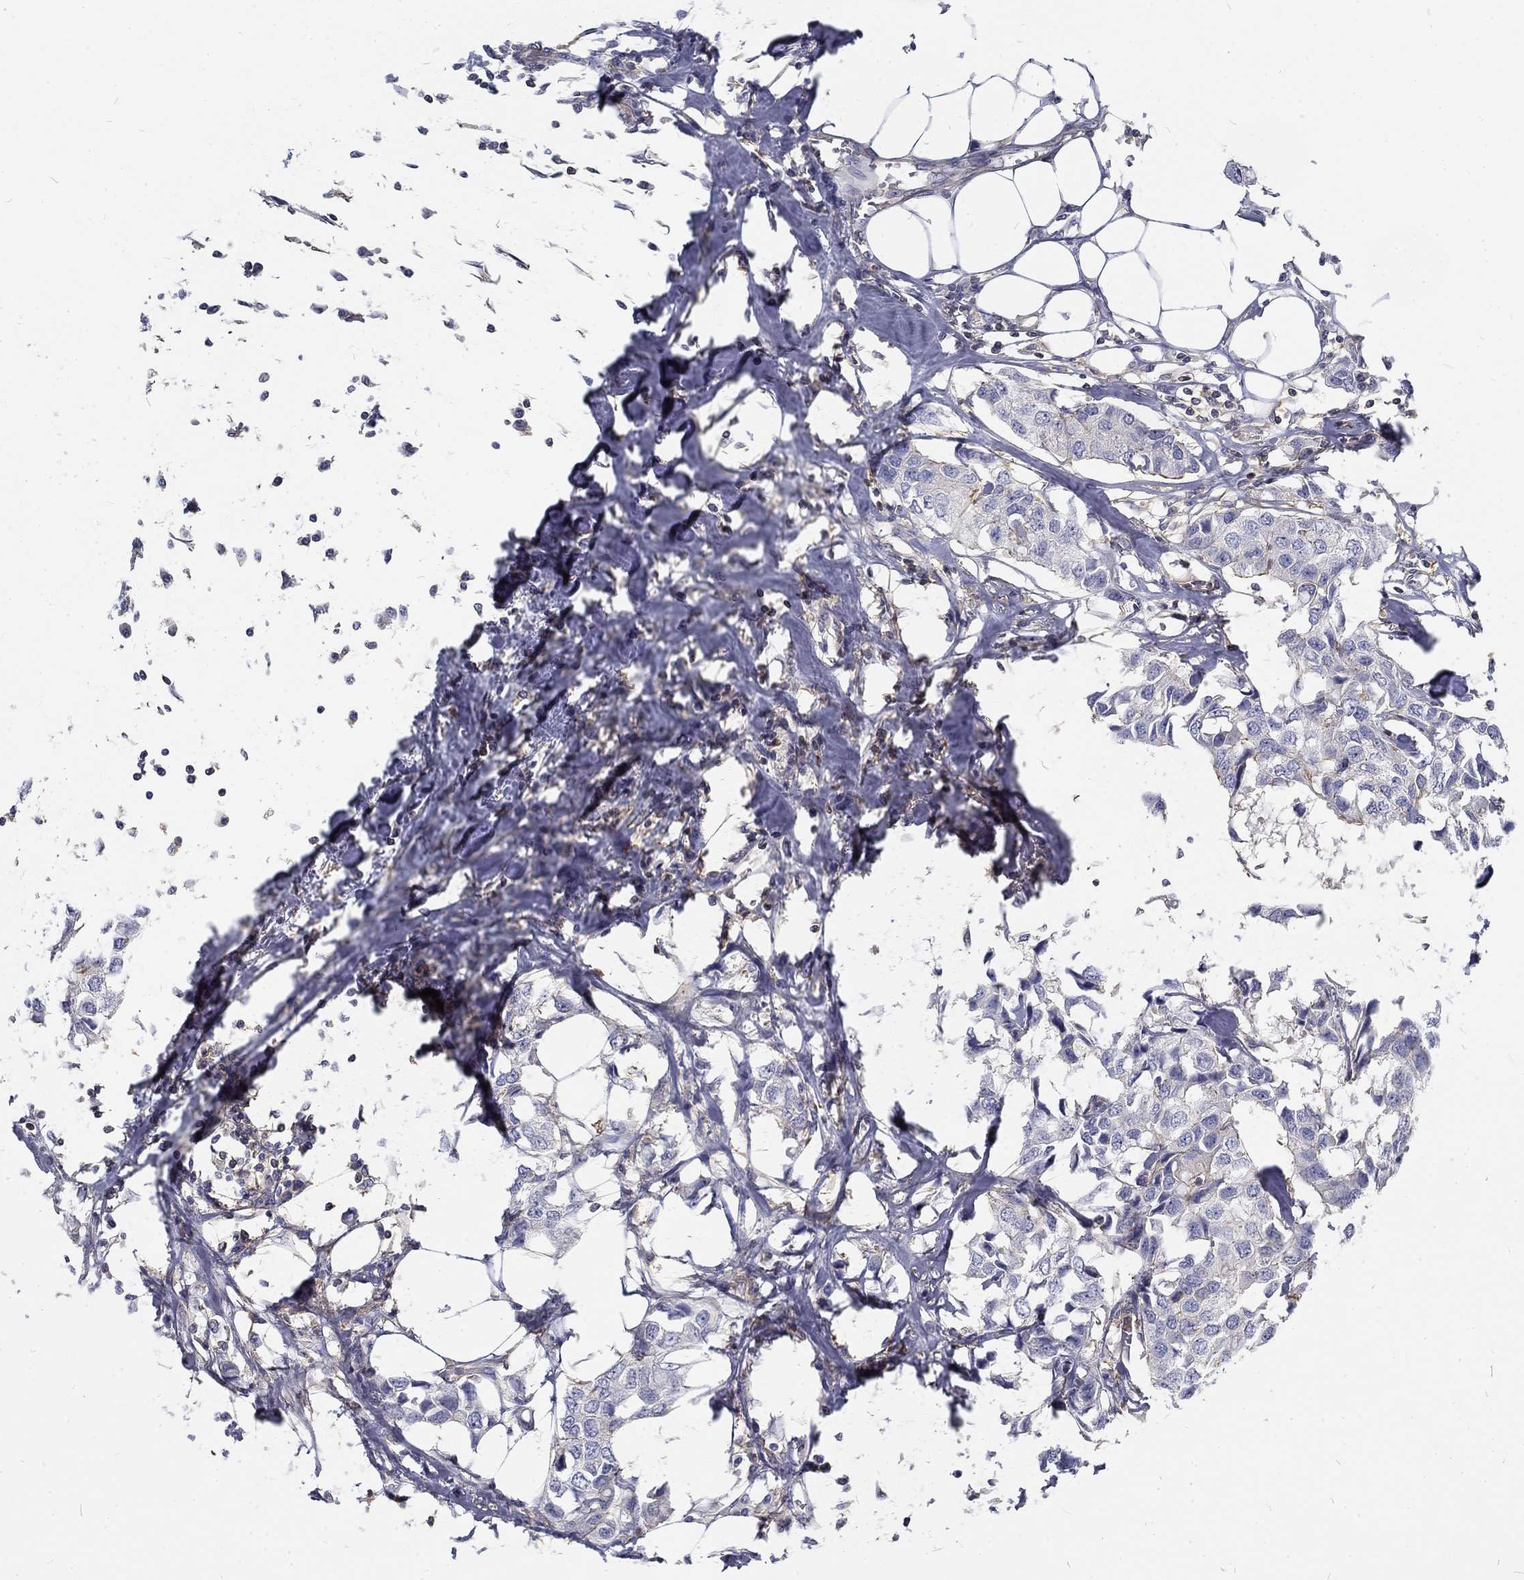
{"staining": {"intensity": "negative", "quantity": "none", "location": "none"}, "tissue": "breast cancer", "cell_type": "Tumor cells", "image_type": "cancer", "snomed": [{"axis": "morphology", "description": "Duct carcinoma"}, {"axis": "topography", "description": "Breast"}], "caption": "IHC histopathology image of neoplastic tissue: human breast cancer stained with DAB (3,3'-diaminobenzidine) shows no significant protein expression in tumor cells. Nuclei are stained in blue.", "gene": "MTMR11", "patient": {"sex": "female", "age": 80}}